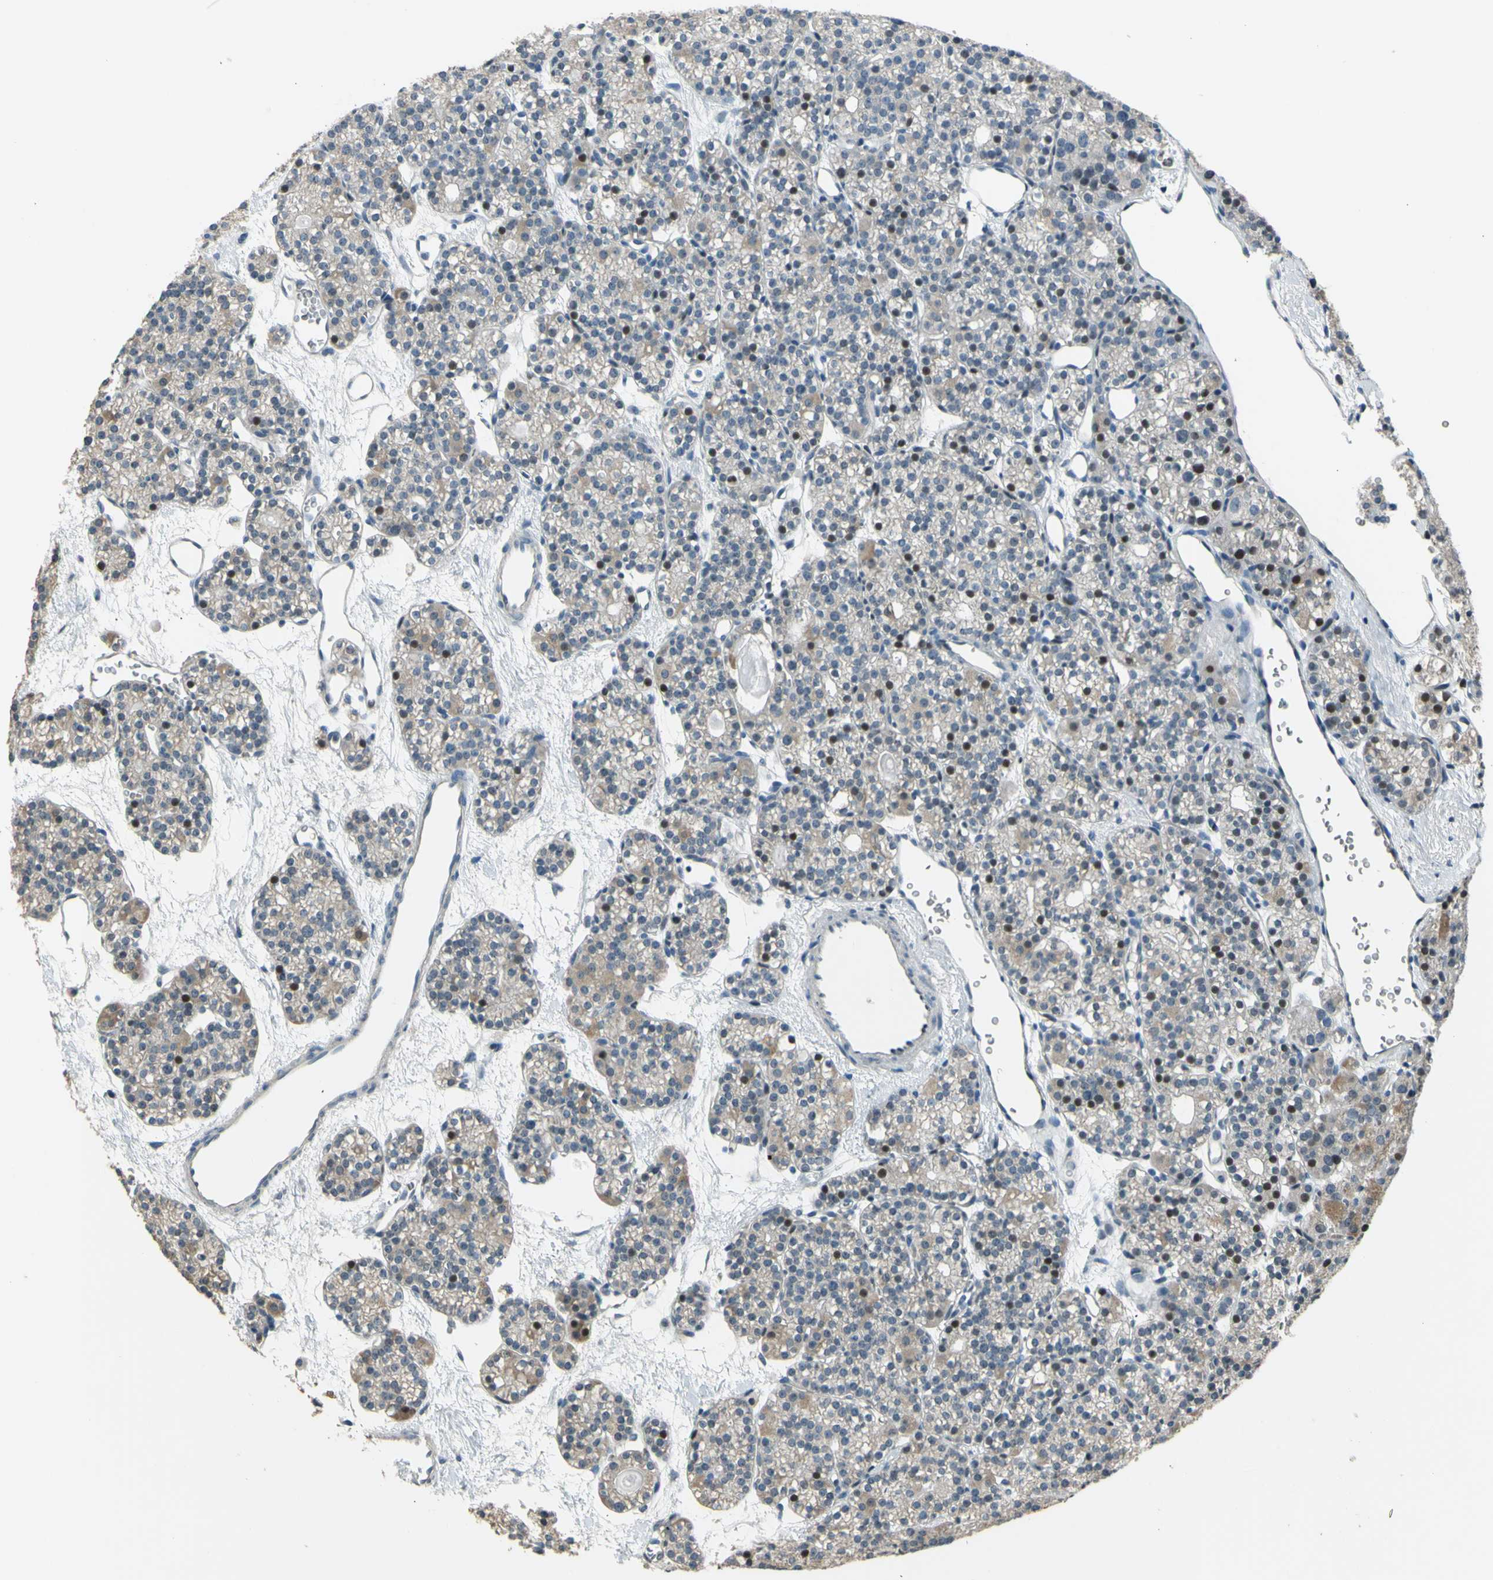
{"staining": {"intensity": "moderate", "quantity": "25%-75%", "location": "cytoplasmic/membranous,nuclear"}, "tissue": "parathyroid gland", "cell_type": "Glandular cells", "image_type": "normal", "snomed": [{"axis": "morphology", "description": "Normal tissue, NOS"}, {"axis": "topography", "description": "Parathyroid gland"}], "caption": "Immunohistochemical staining of normal human parathyroid gland shows 25%-75% levels of moderate cytoplasmic/membranous,nuclear protein positivity in about 25%-75% of glandular cells. (Brightfield microscopy of DAB IHC at high magnification).", "gene": "ZNF184", "patient": {"sex": "female", "age": 64}}